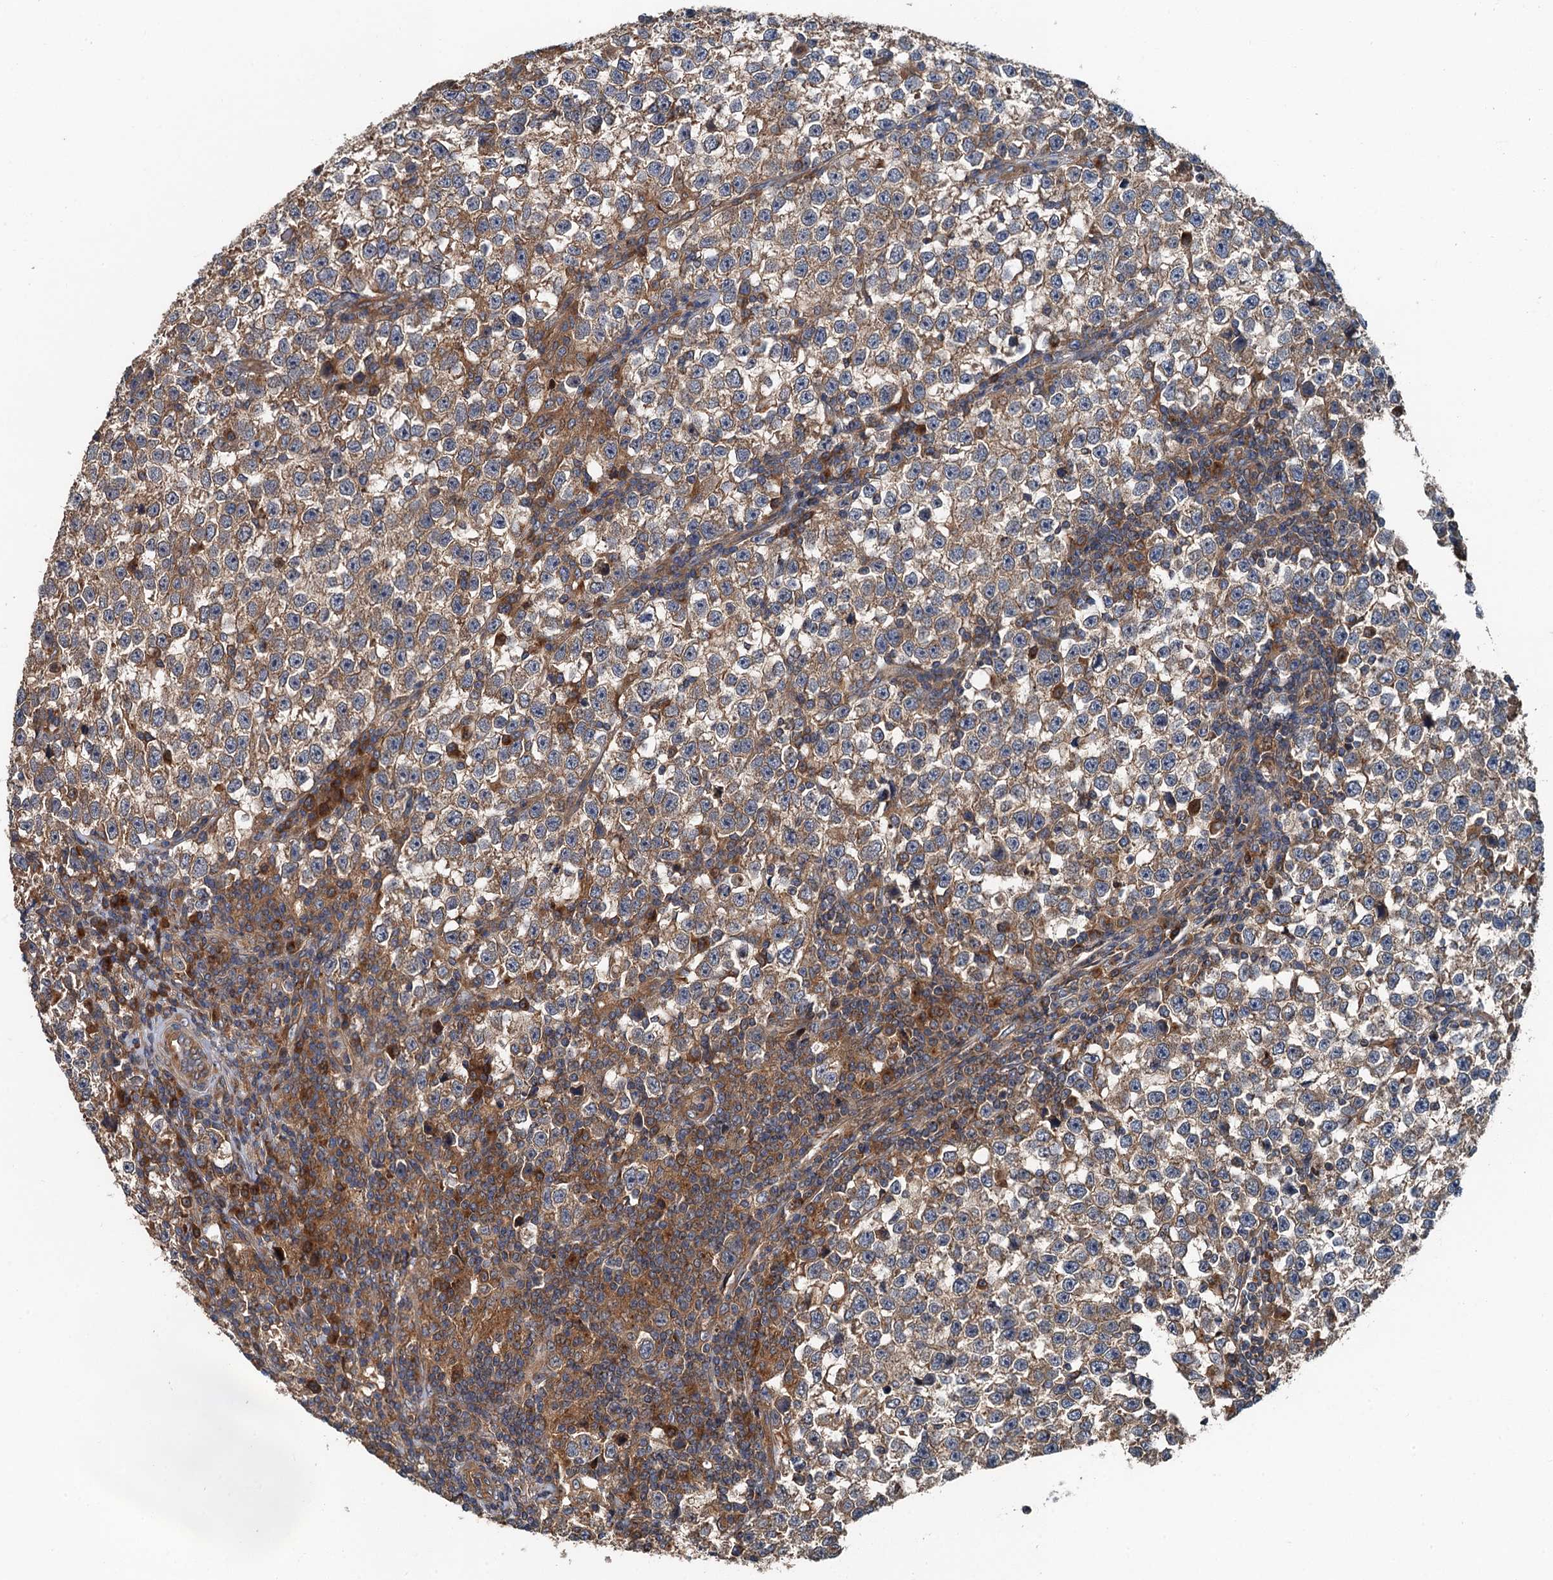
{"staining": {"intensity": "weak", "quantity": ">75%", "location": "cytoplasmic/membranous"}, "tissue": "testis cancer", "cell_type": "Tumor cells", "image_type": "cancer", "snomed": [{"axis": "morphology", "description": "Normal tissue, NOS"}, {"axis": "morphology", "description": "Seminoma, NOS"}, {"axis": "topography", "description": "Testis"}], "caption": "Immunohistochemical staining of seminoma (testis) reveals low levels of weak cytoplasmic/membranous staining in about >75% of tumor cells.", "gene": "COG3", "patient": {"sex": "male", "age": 43}}